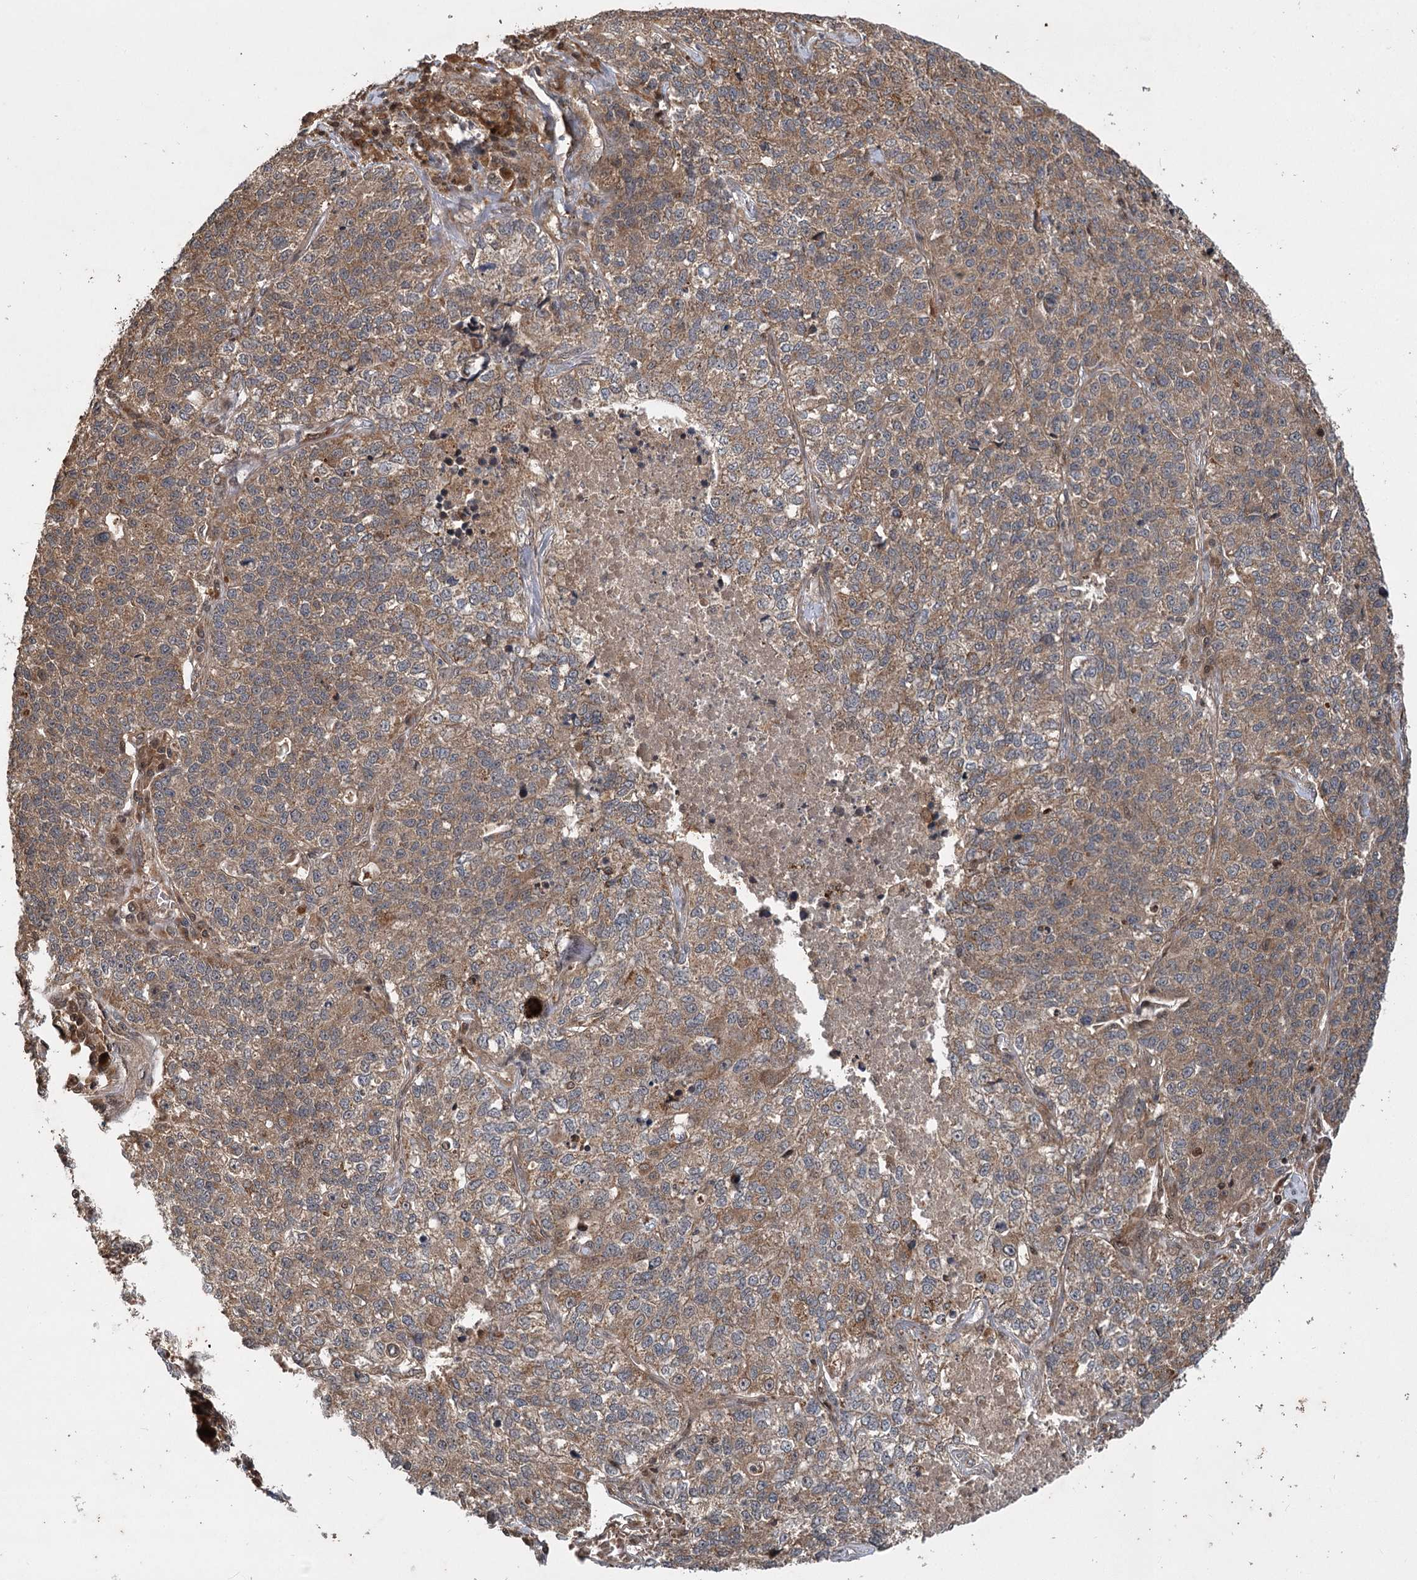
{"staining": {"intensity": "moderate", "quantity": ">75%", "location": "cytoplasmic/membranous"}, "tissue": "lung cancer", "cell_type": "Tumor cells", "image_type": "cancer", "snomed": [{"axis": "morphology", "description": "Adenocarcinoma, NOS"}, {"axis": "topography", "description": "Lung"}], "caption": "Lung cancer (adenocarcinoma) tissue exhibits moderate cytoplasmic/membranous expression in approximately >75% of tumor cells, visualized by immunohistochemistry.", "gene": "INSIG2", "patient": {"sex": "male", "age": 49}}